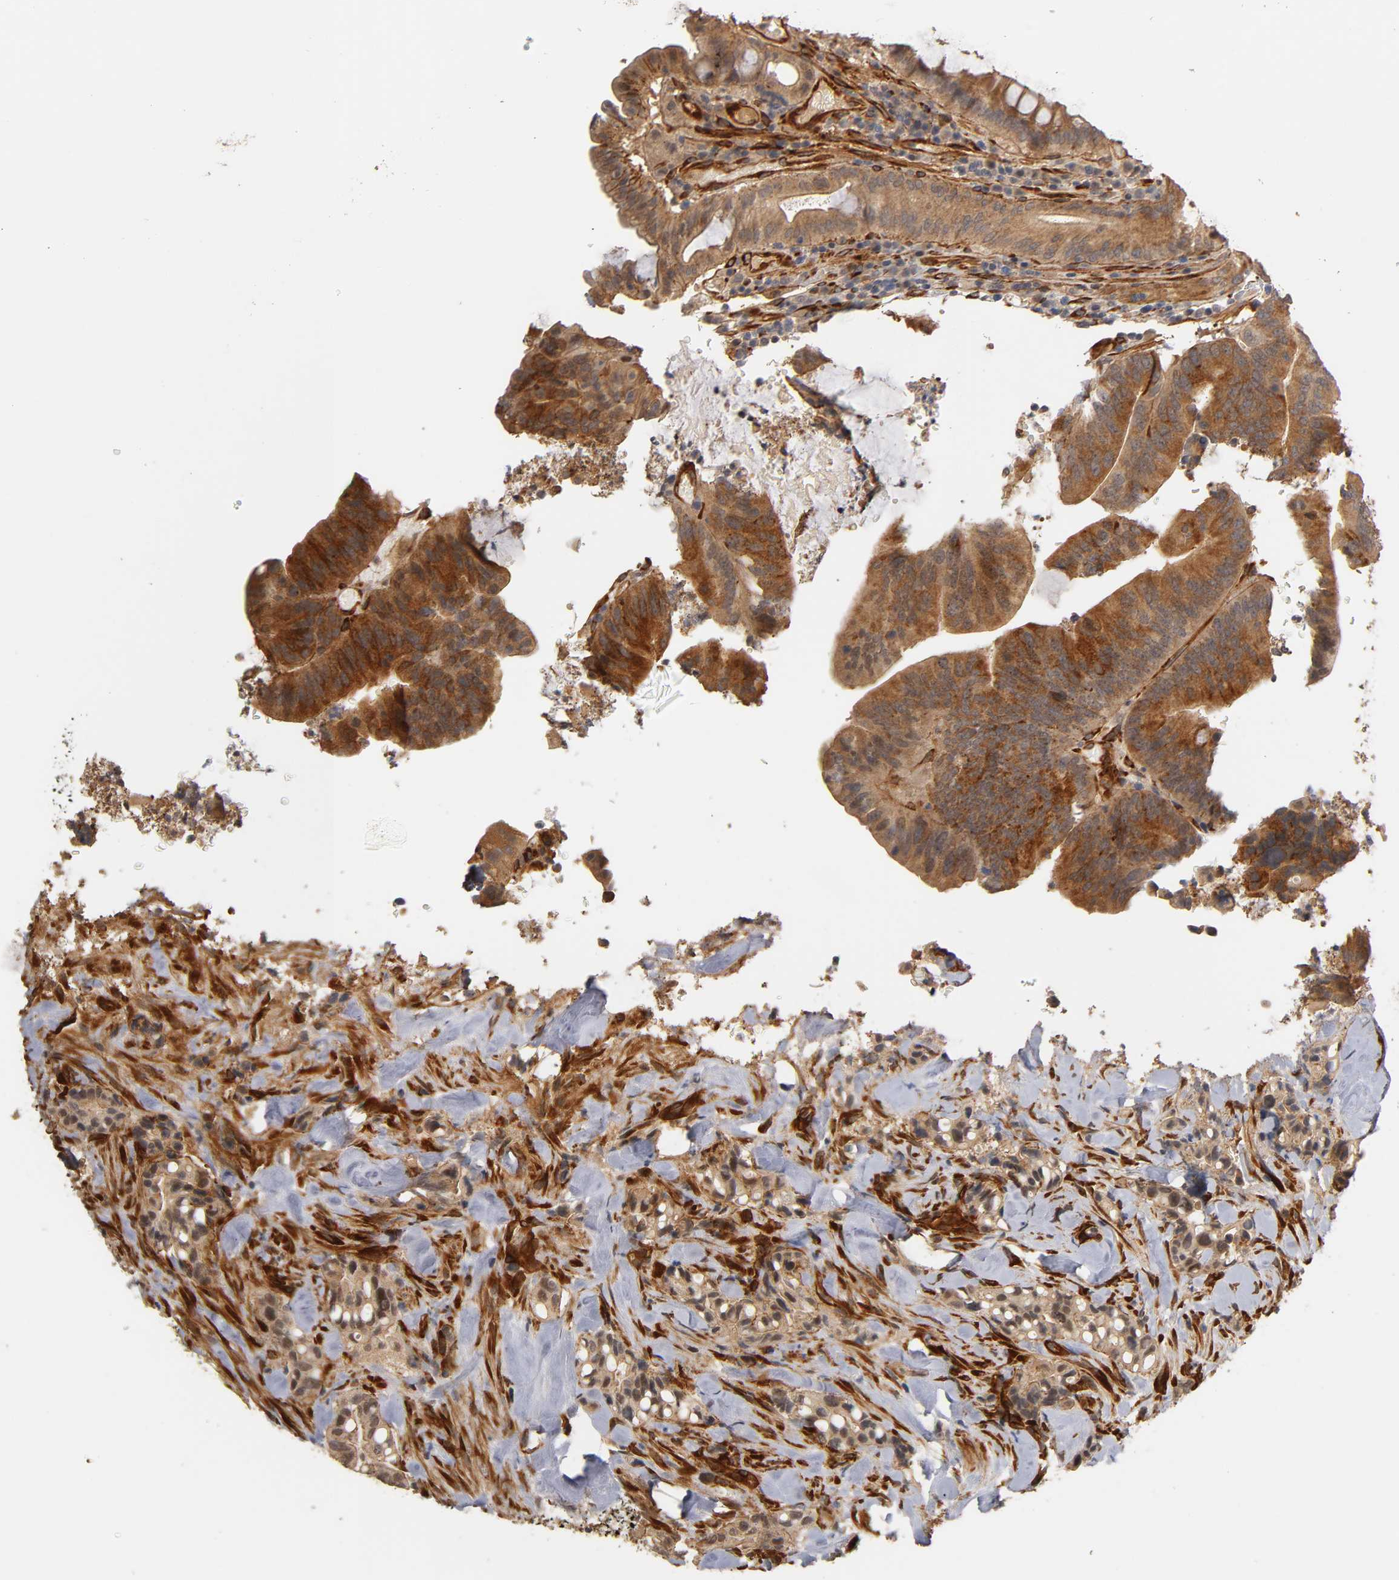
{"staining": {"intensity": "strong", "quantity": ">75%", "location": "cytoplasmic/membranous"}, "tissue": "colorectal cancer", "cell_type": "Tumor cells", "image_type": "cancer", "snomed": [{"axis": "morphology", "description": "Normal tissue, NOS"}, {"axis": "morphology", "description": "Adenocarcinoma, NOS"}, {"axis": "topography", "description": "Colon"}], "caption": "There is high levels of strong cytoplasmic/membranous expression in tumor cells of colorectal cancer, as demonstrated by immunohistochemical staining (brown color).", "gene": "LAMB1", "patient": {"sex": "male", "age": 82}}